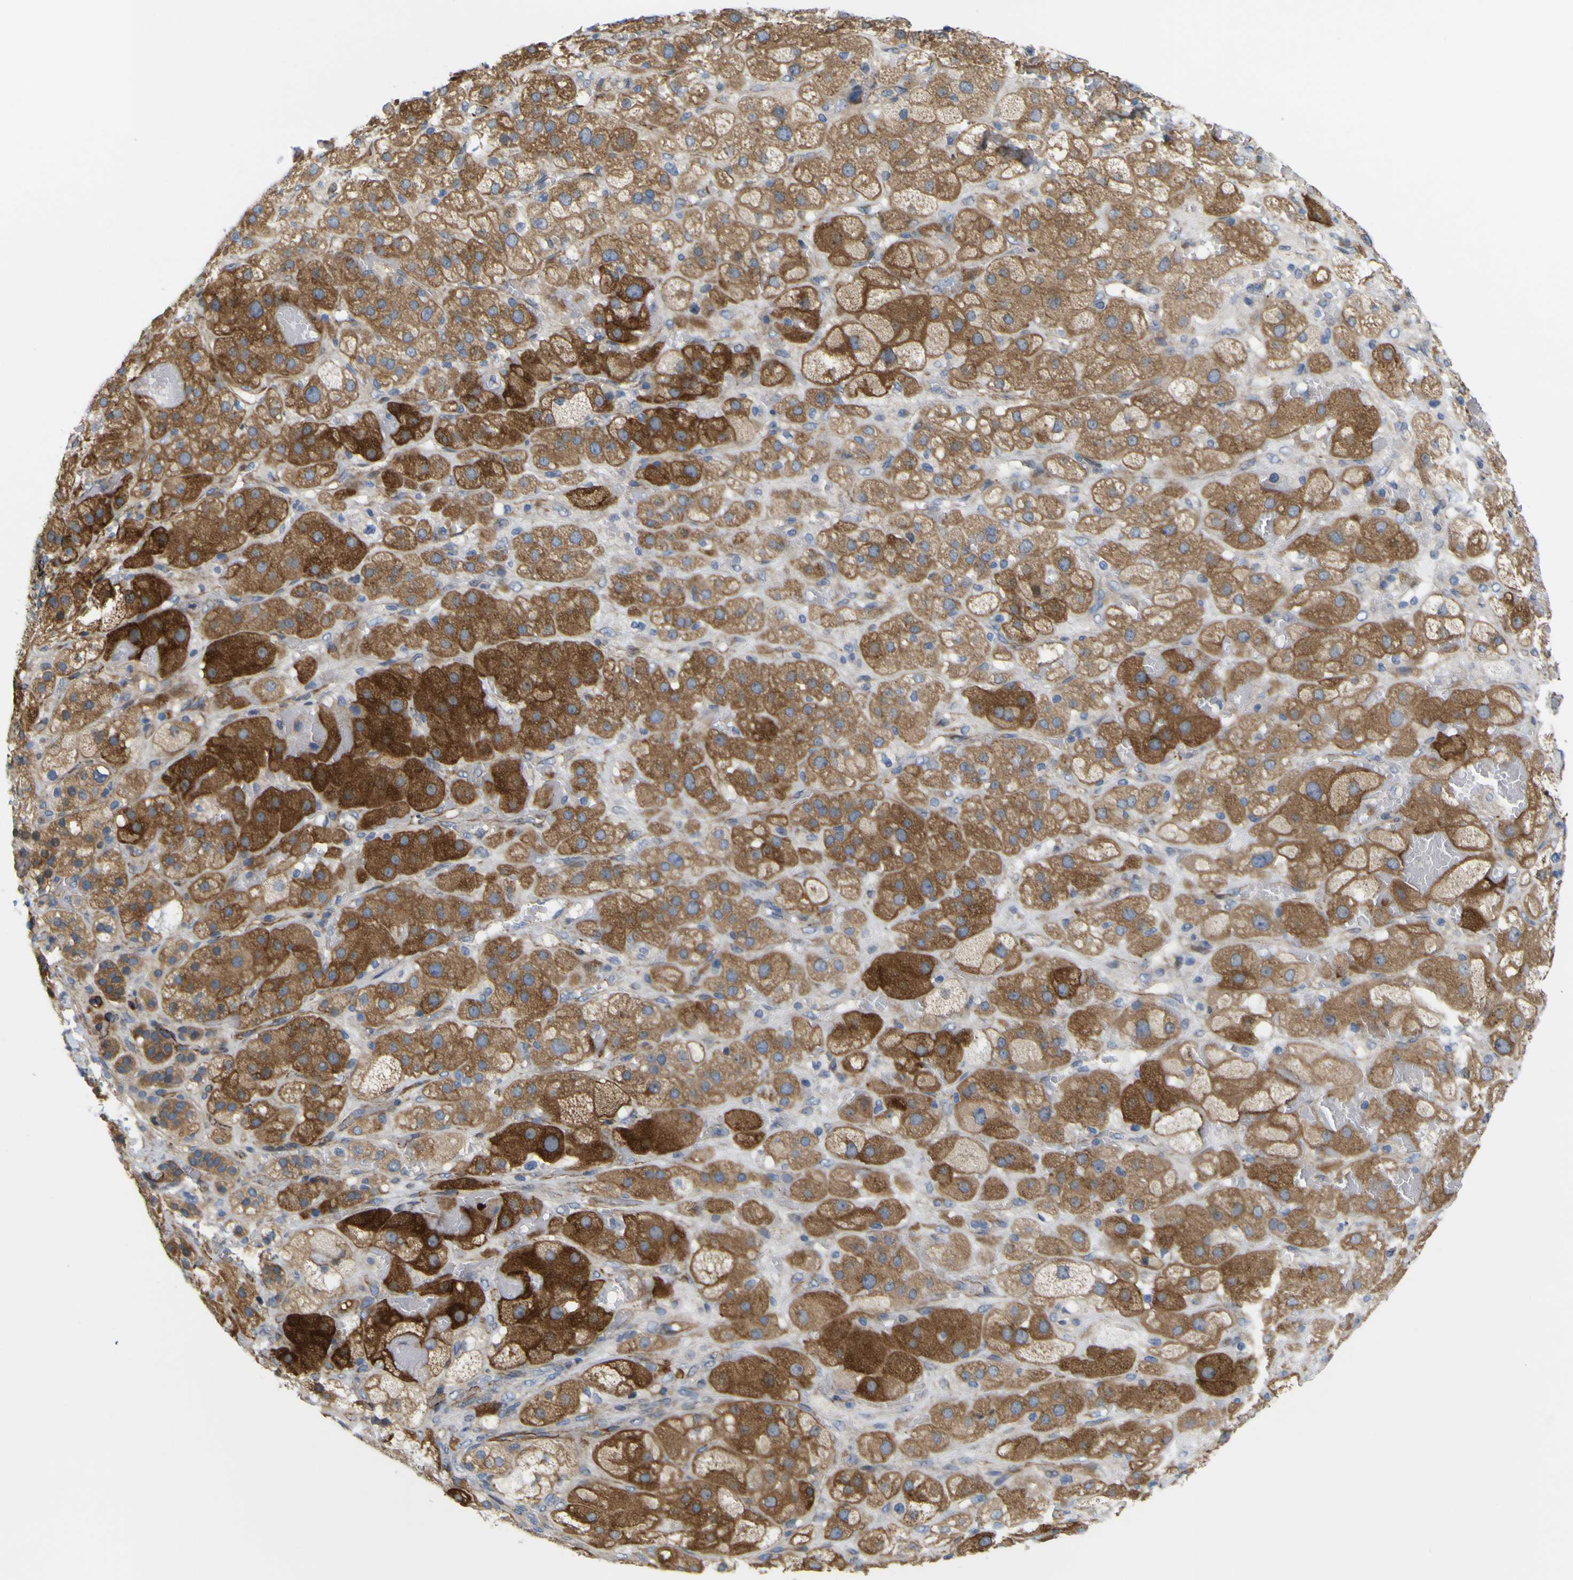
{"staining": {"intensity": "strong", "quantity": ">75%", "location": "cytoplasmic/membranous"}, "tissue": "adrenal gland", "cell_type": "Glandular cells", "image_type": "normal", "snomed": [{"axis": "morphology", "description": "Normal tissue, NOS"}, {"axis": "topography", "description": "Adrenal gland"}], "caption": "An IHC micrograph of unremarkable tissue is shown. Protein staining in brown shows strong cytoplasmic/membranous positivity in adrenal gland within glandular cells.", "gene": "JPH1", "patient": {"sex": "female", "age": 47}}